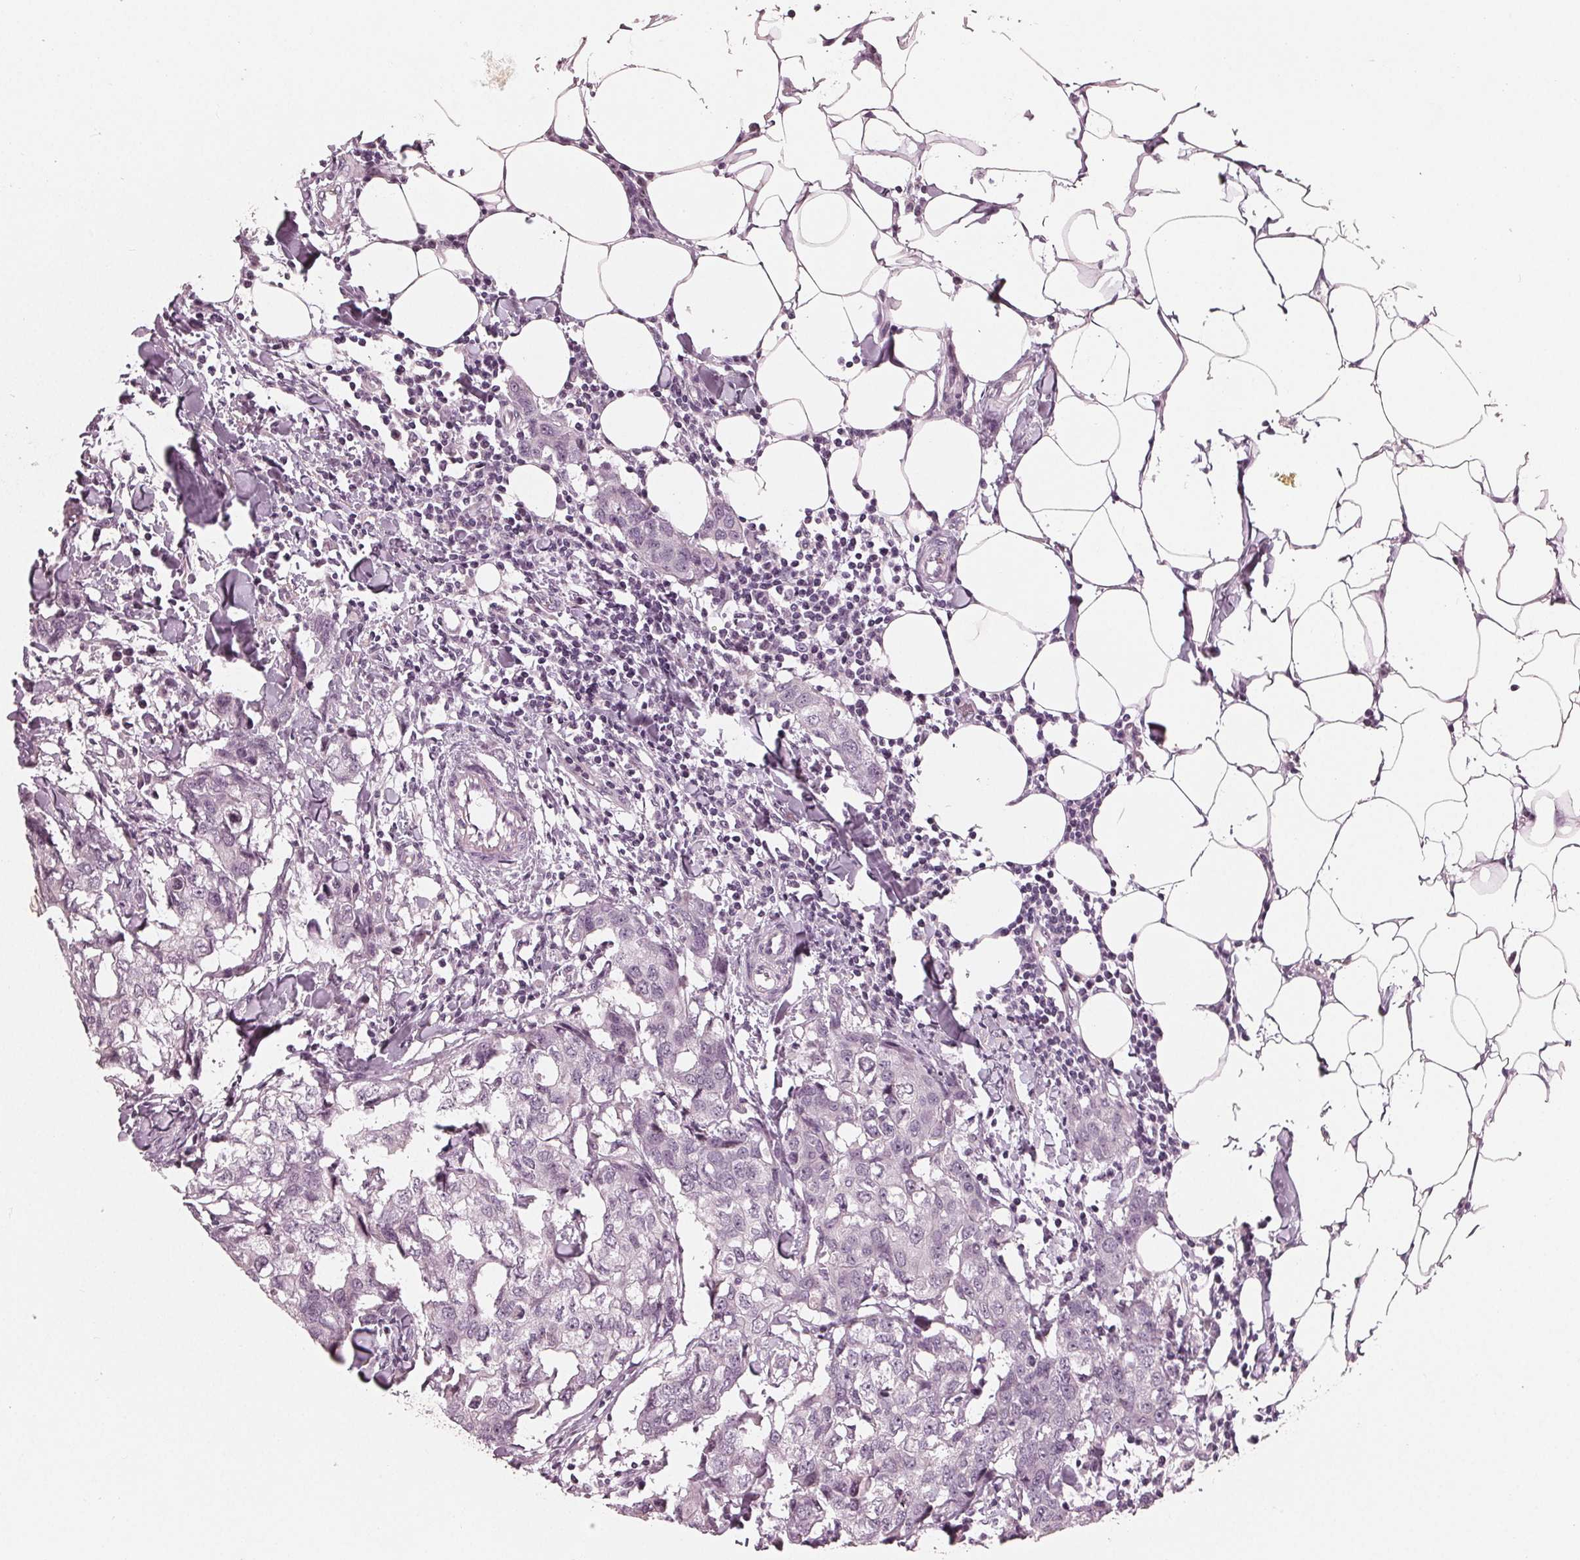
{"staining": {"intensity": "negative", "quantity": "none", "location": "none"}, "tissue": "breast cancer", "cell_type": "Tumor cells", "image_type": "cancer", "snomed": [{"axis": "morphology", "description": "Duct carcinoma"}, {"axis": "topography", "description": "Breast"}], "caption": "There is no significant expression in tumor cells of invasive ductal carcinoma (breast).", "gene": "ADPRHL1", "patient": {"sex": "female", "age": 27}}